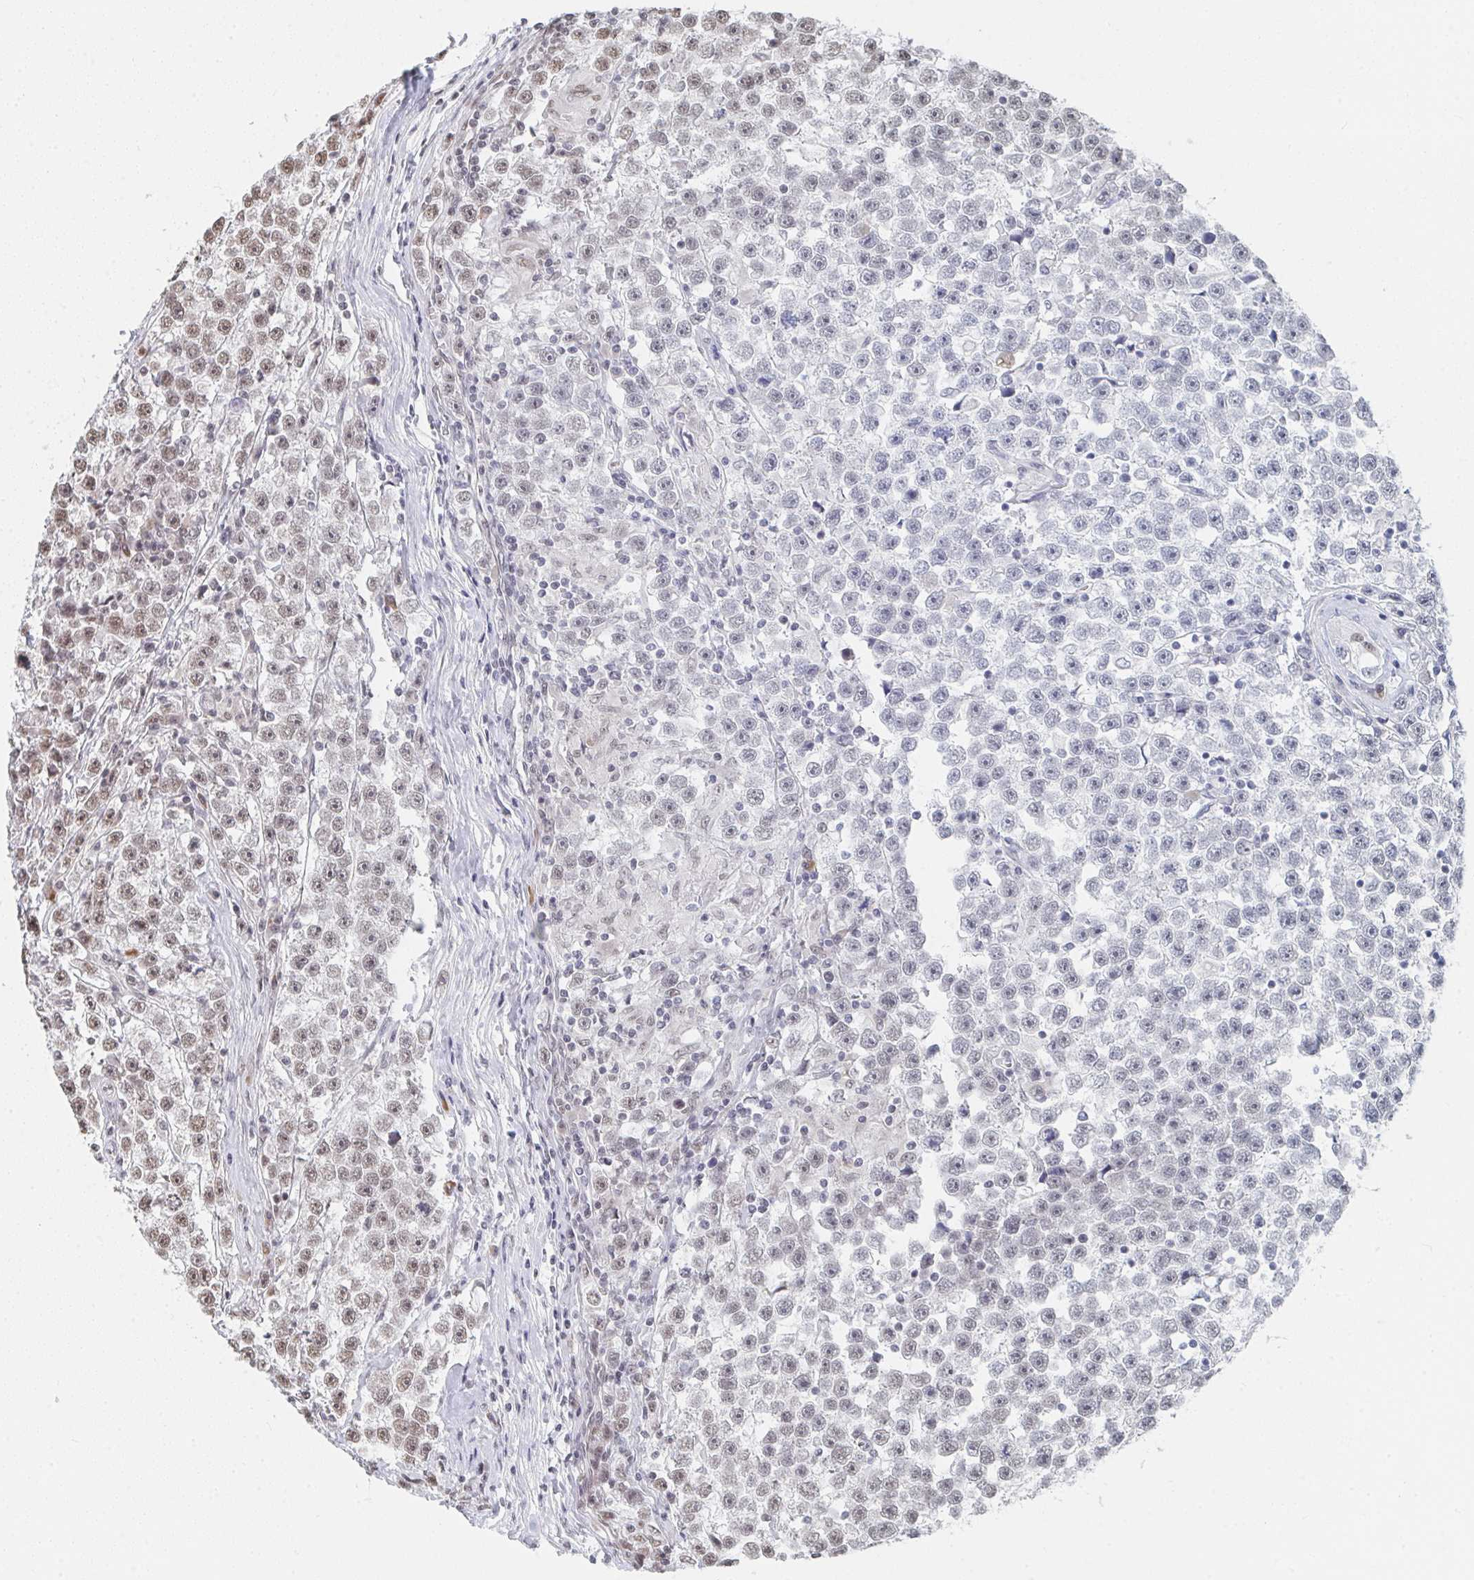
{"staining": {"intensity": "weak", "quantity": "25%-75%", "location": "nuclear"}, "tissue": "testis cancer", "cell_type": "Tumor cells", "image_type": "cancer", "snomed": [{"axis": "morphology", "description": "Seminoma, NOS"}, {"axis": "topography", "description": "Testis"}], "caption": "The photomicrograph shows immunohistochemical staining of testis seminoma. There is weak nuclear expression is appreciated in about 25%-75% of tumor cells.", "gene": "MBNL1", "patient": {"sex": "male", "age": 31}}